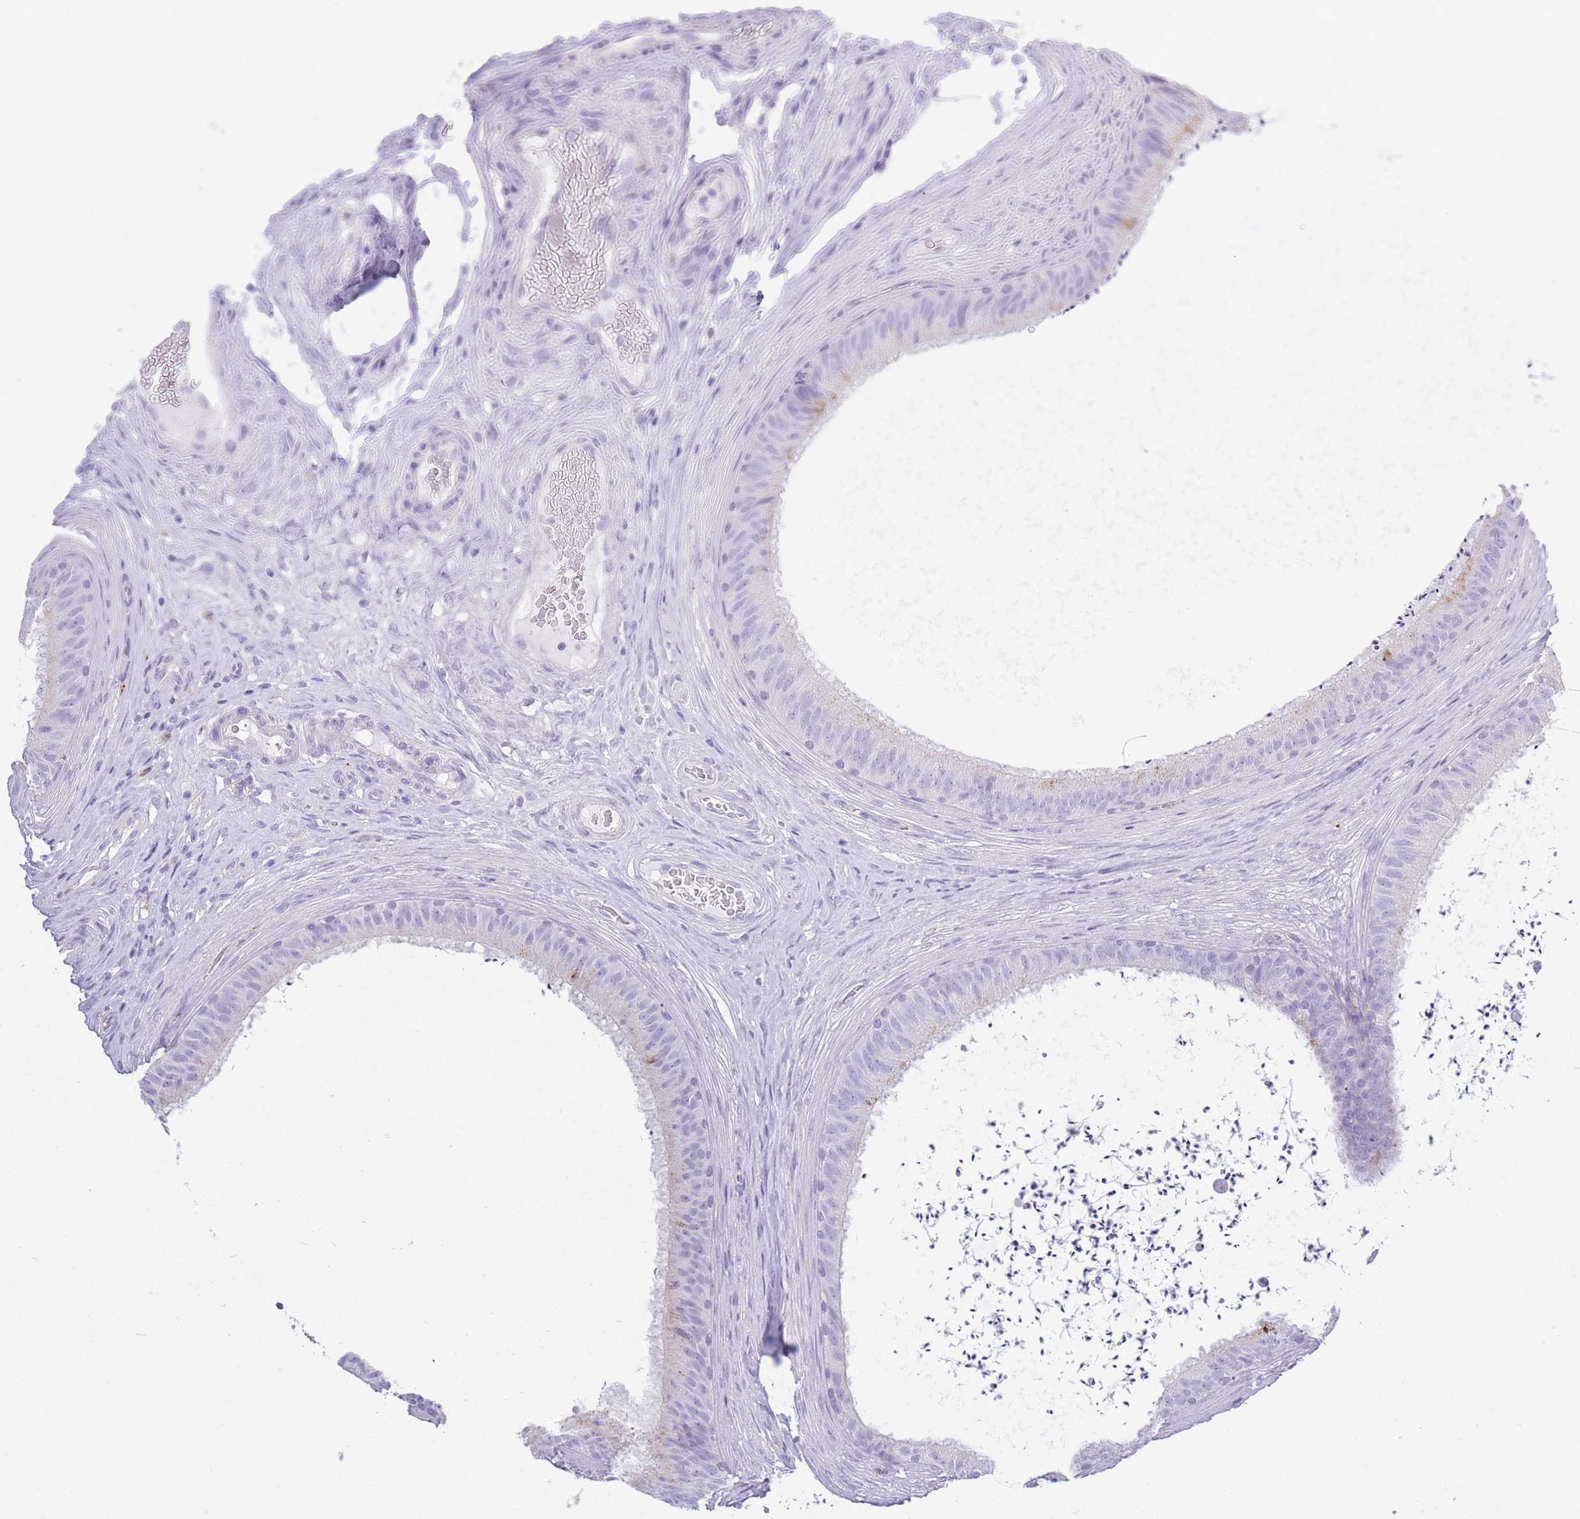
{"staining": {"intensity": "negative", "quantity": "none", "location": "none"}, "tissue": "epididymis", "cell_type": "Glandular cells", "image_type": "normal", "snomed": [{"axis": "morphology", "description": "Normal tissue, NOS"}, {"axis": "topography", "description": "Testis"}, {"axis": "topography", "description": "Epididymis"}], "caption": "Immunohistochemical staining of normal human epididymis displays no significant staining in glandular cells. (Stains: DAB immunohistochemistry (IHC) with hematoxylin counter stain, Microscopy: brightfield microscopy at high magnification).", "gene": "RHO", "patient": {"sex": "male", "age": 41}}